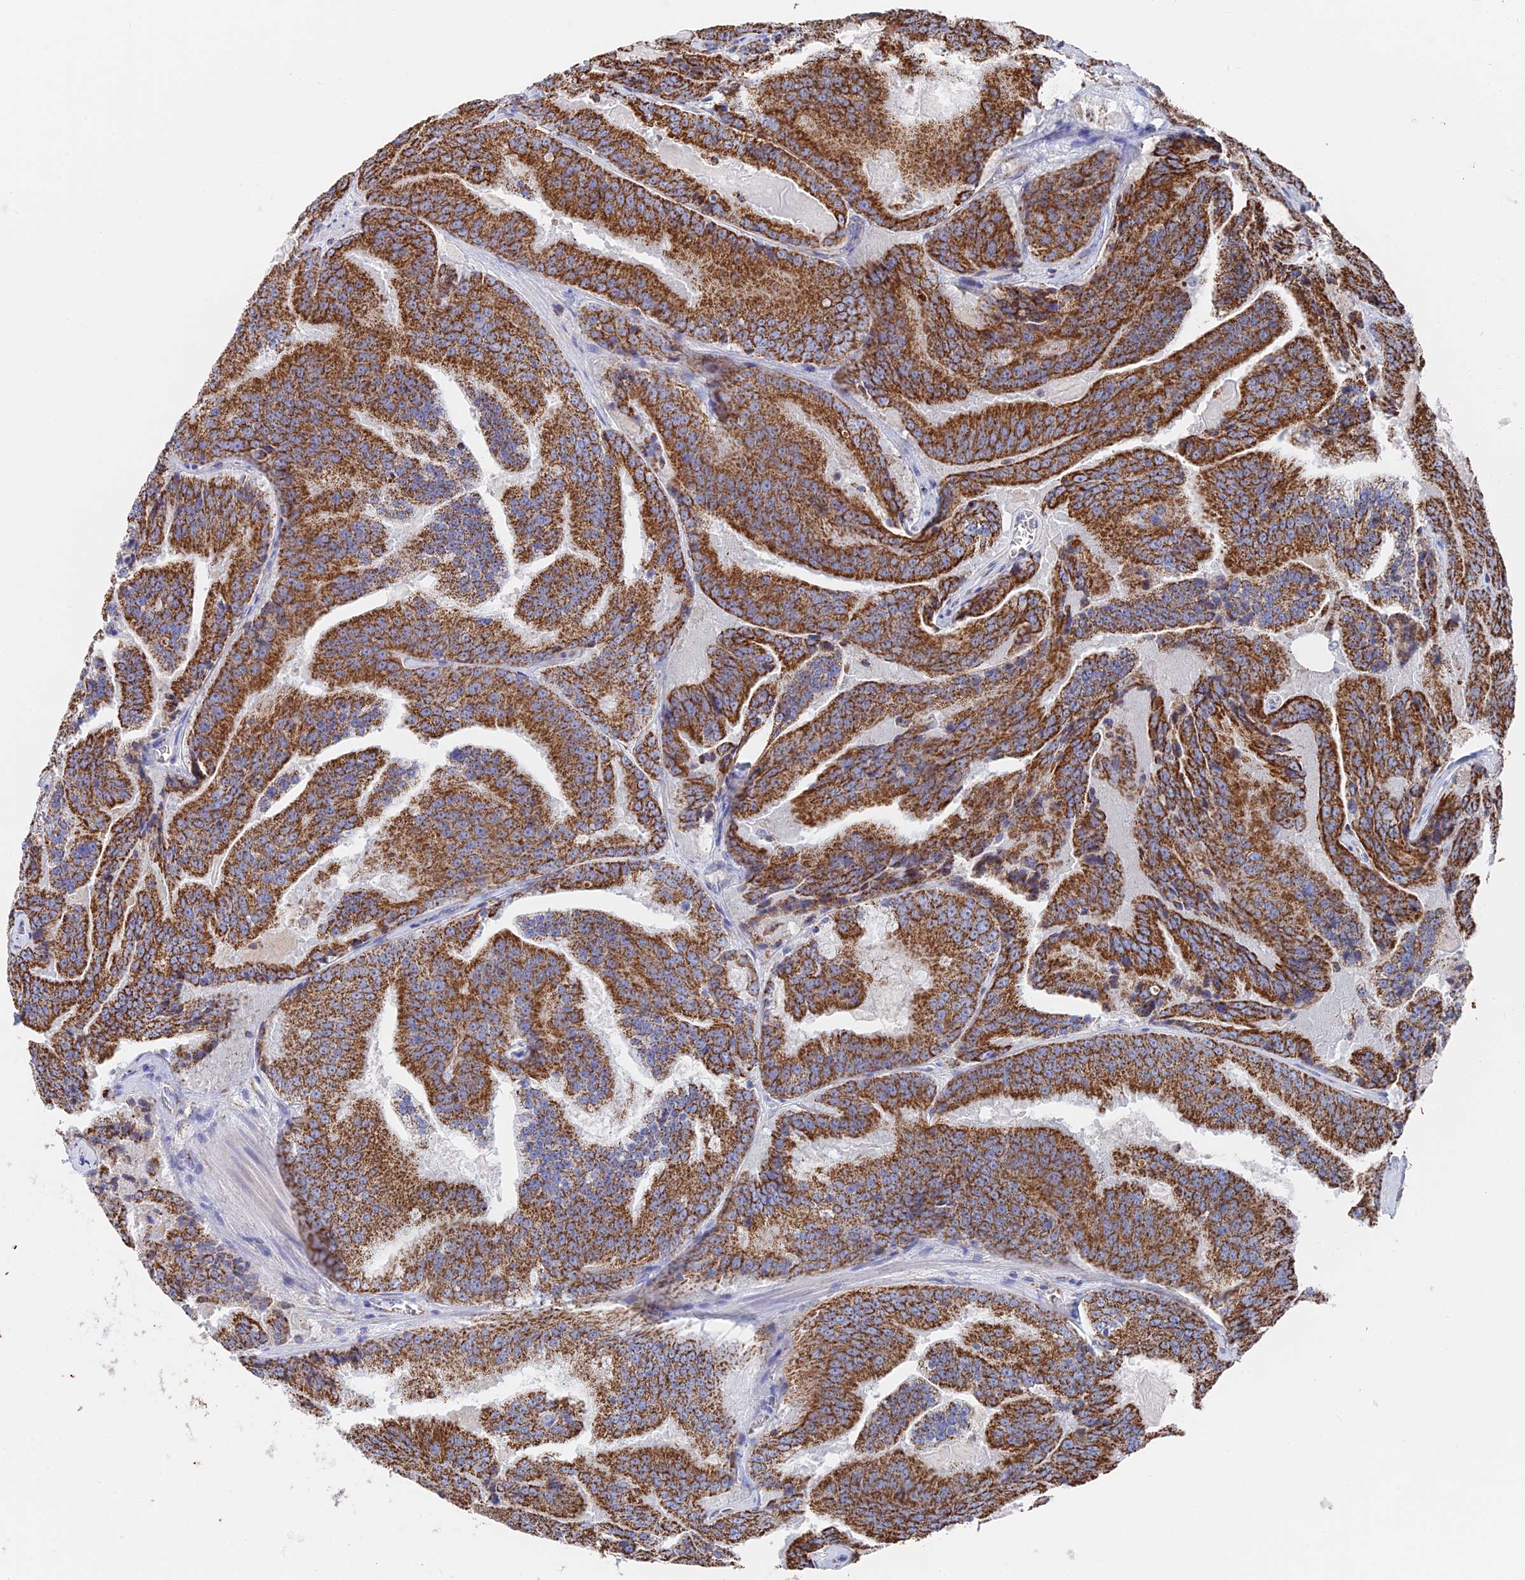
{"staining": {"intensity": "strong", "quantity": ">75%", "location": "cytoplasmic/membranous"}, "tissue": "prostate cancer", "cell_type": "Tumor cells", "image_type": "cancer", "snomed": [{"axis": "morphology", "description": "Adenocarcinoma, High grade"}, {"axis": "topography", "description": "Prostate"}], "caption": "Immunohistochemical staining of prostate cancer shows high levels of strong cytoplasmic/membranous staining in about >75% of tumor cells. (IHC, brightfield microscopy, high magnification).", "gene": "HAUS8", "patient": {"sex": "male", "age": 61}}